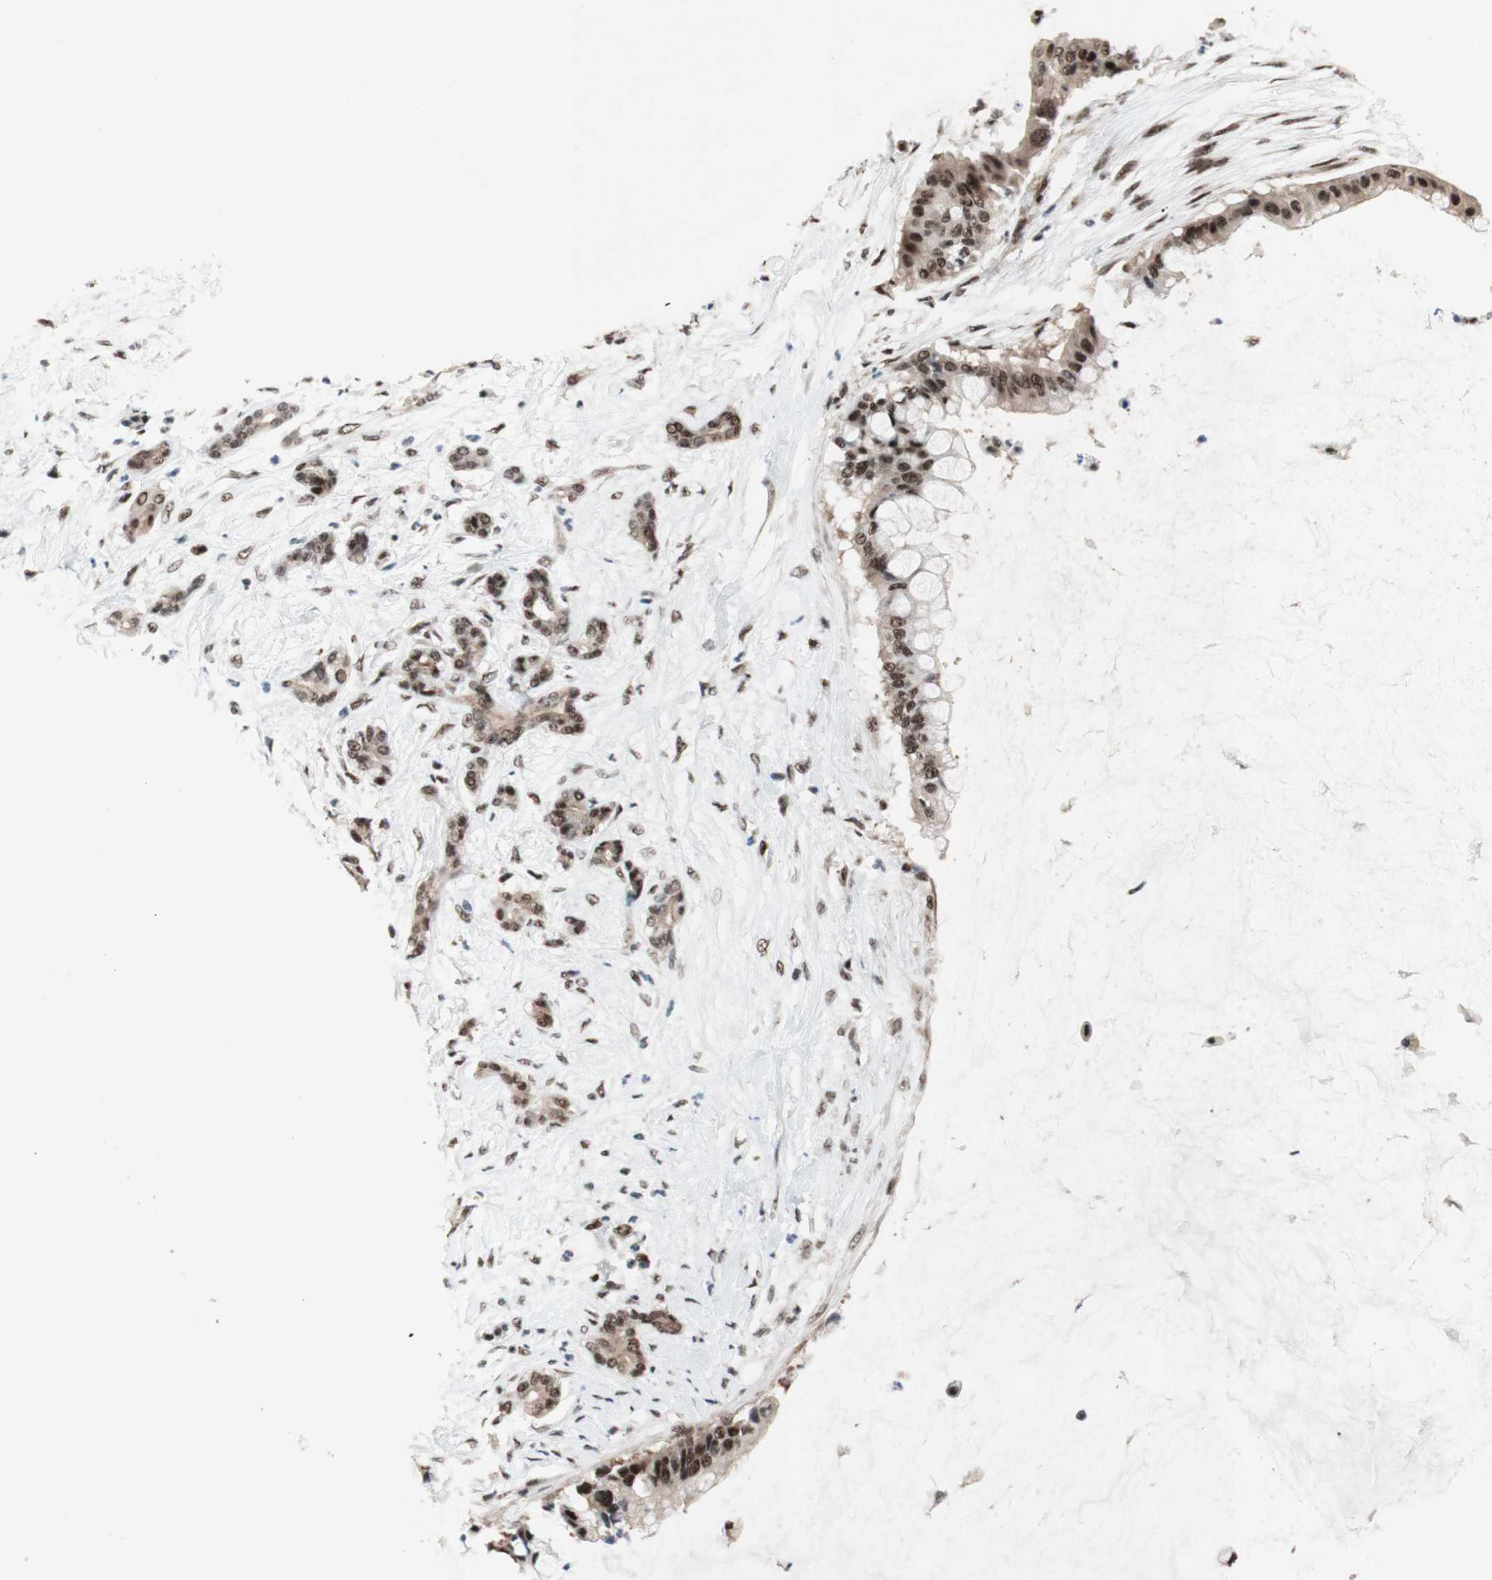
{"staining": {"intensity": "moderate", "quantity": ">75%", "location": "nuclear"}, "tissue": "pancreatic cancer", "cell_type": "Tumor cells", "image_type": "cancer", "snomed": [{"axis": "morphology", "description": "Adenocarcinoma, NOS"}, {"axis": "topography", "description": "Pancreas"}], "caption": "A photomicrograph of human pancreatic cancer (adenocarcinoma) stained for a protein exhibits moderate nuclear brown staining in tumor cells. The staining is performed using DAB brown chromogen to label protein expression. The nuclei are counter-stained blue using hematoxylin.", "gene": "TLE1", "patient": {"sex": "male", "age": 41}}